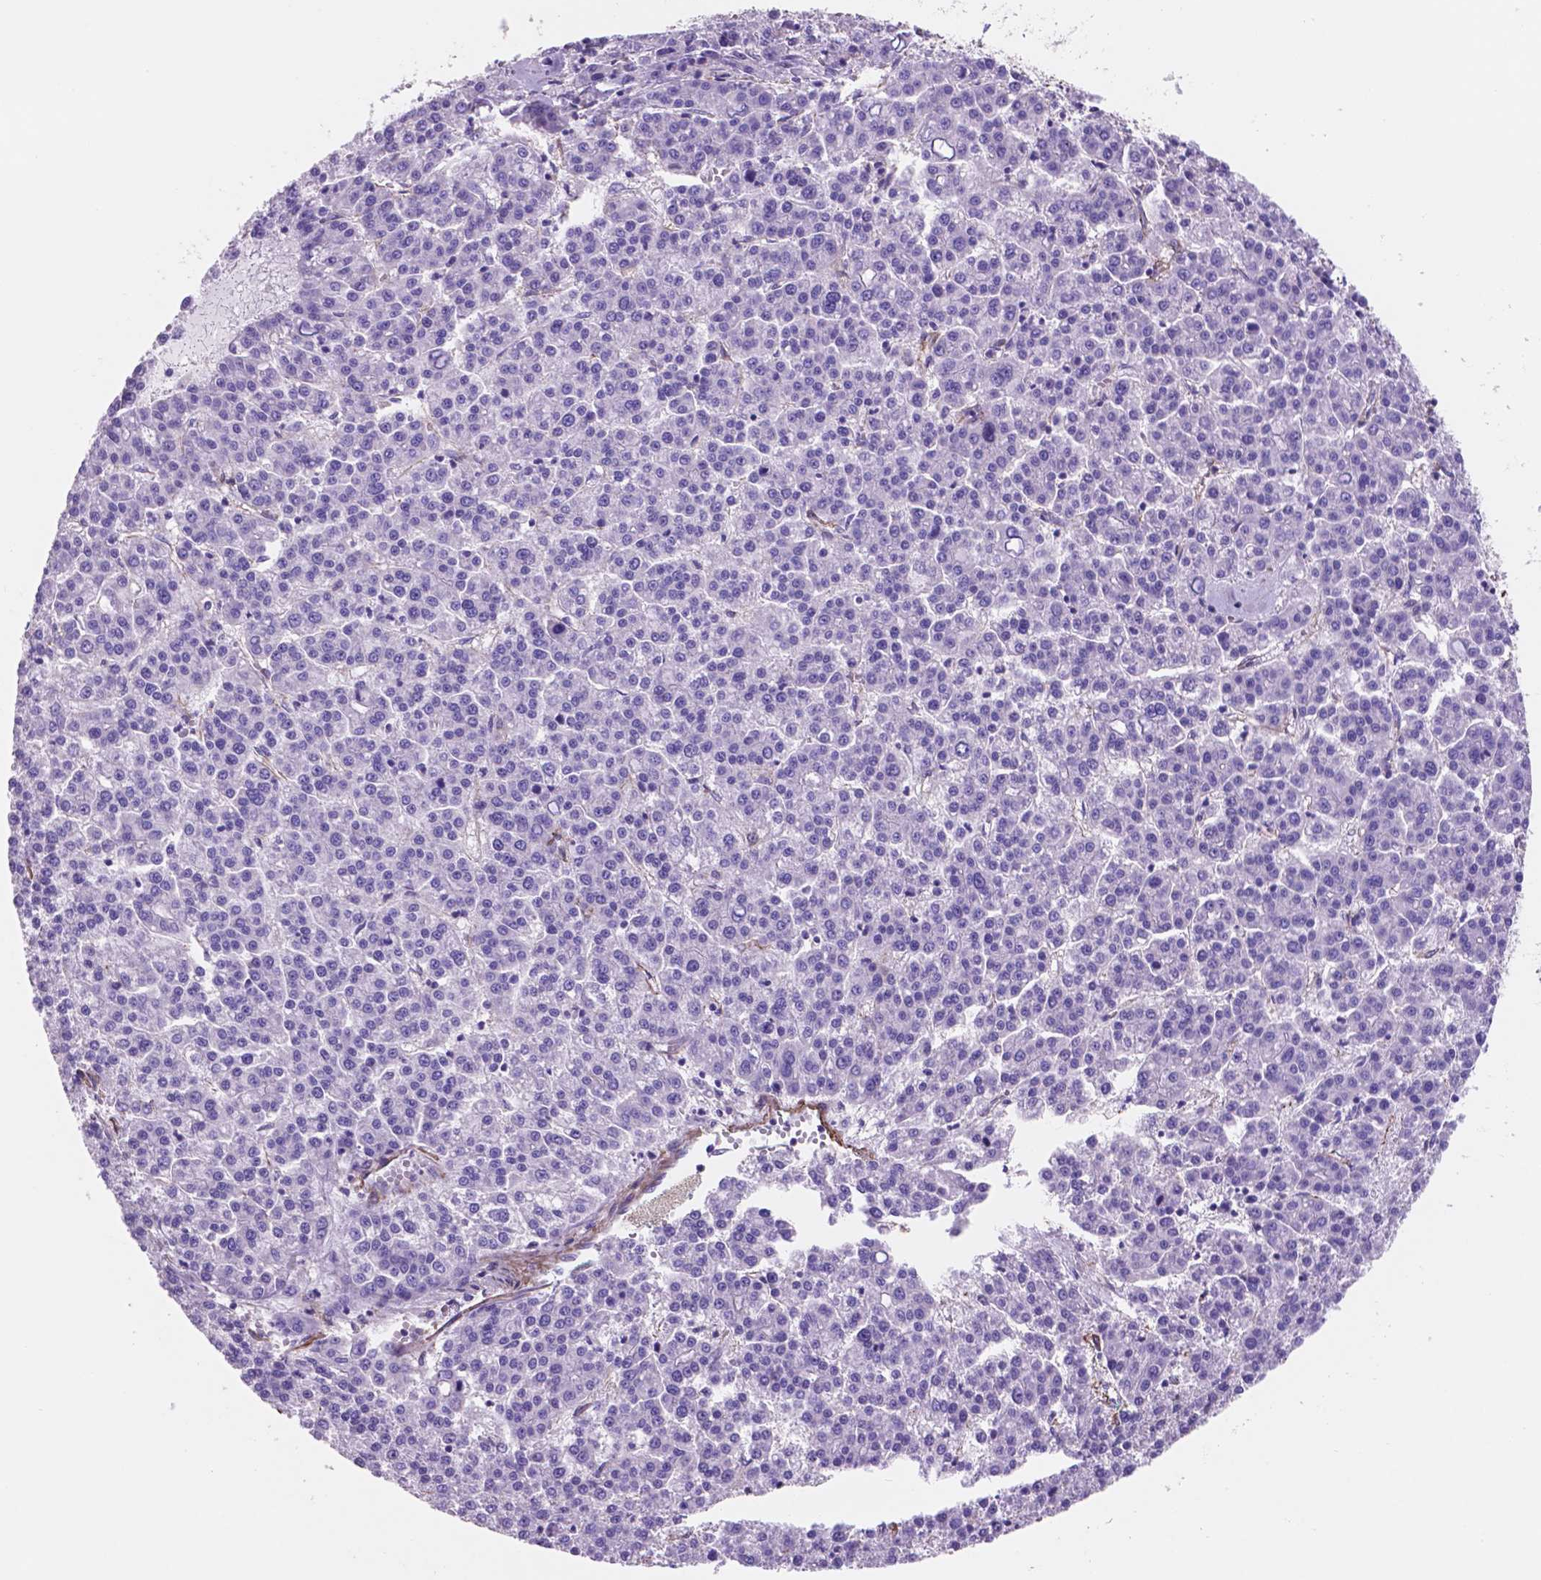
{"staining": {"intensity": "negative", "quantity": "none", "location": "none"}, "tissue": "liver cancer", "cell_type": "Tumor cells", "image_type": "cancer", "snomed": [{"axis": "morphology", "description": "Carcinoma, Hepatocellular, NOS"}, {"axis": "topography", "description": "Liver"}], "caption": "Micrograph shows no protein positivity in tumor cells of liver cancer (hepatocellular carcinoma) tissue.", "gene": "TOR2A", "patient": {"sex": "female", "age": 58}}